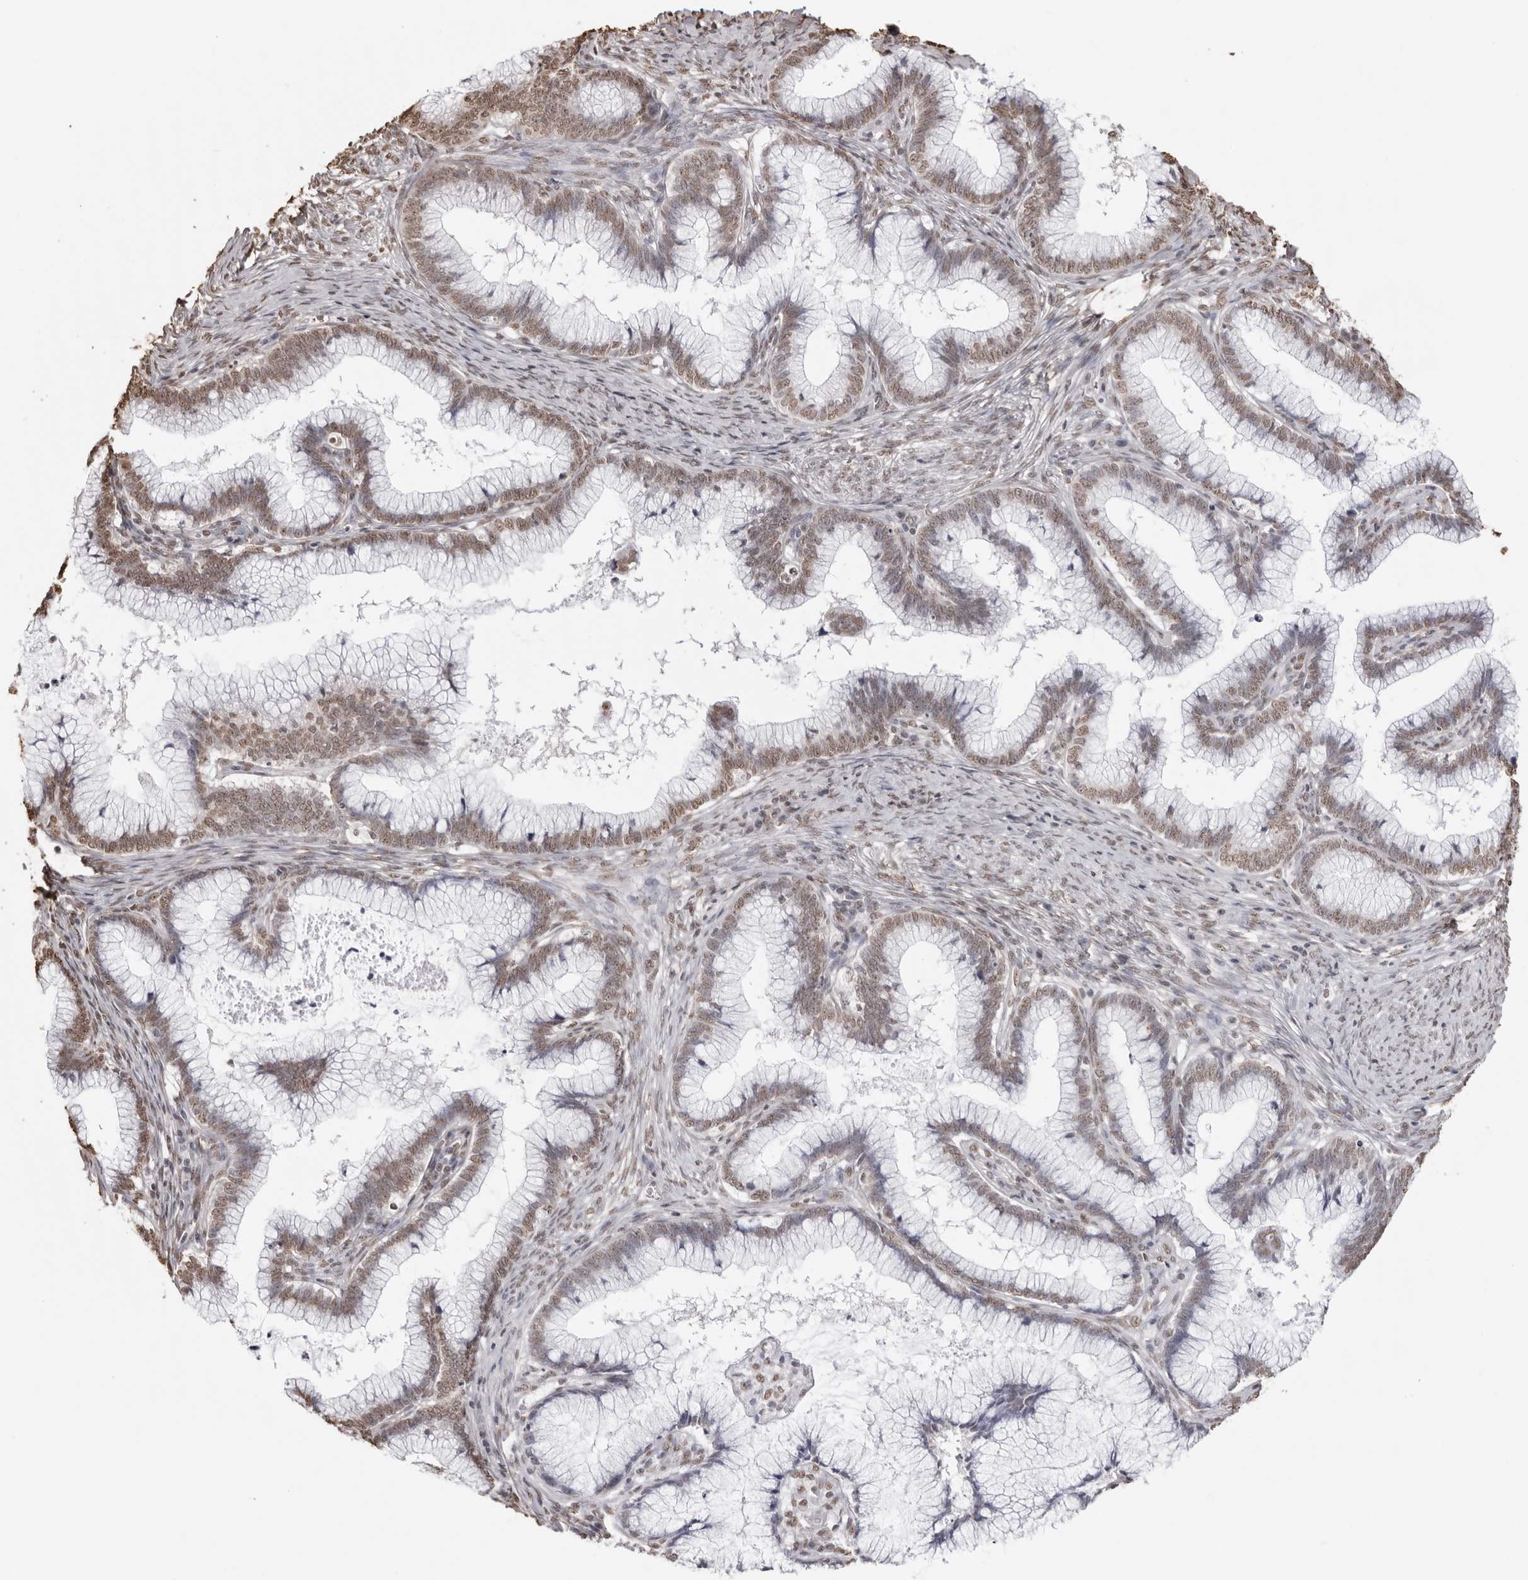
{"staining": {"intensity": "moderate", "quantity": ">75%", "location": "nuclear"}, "tissue": "cervical cancer", "cell_type": "Tumor cells", "image_type": "cancer", "snomed": [{"axis": "morphology", "description": "Adenocarcinoma, NOS"}, {"axis": "topography", "description": "Cervix"}], "caption": "DAB immunohistochemical staining of human cervical cancer displays moderate nuclear protein expression in about >75% of tumor cells.", "gene": "OLIG3", "patient": {"sex": "female", "age": 36}}